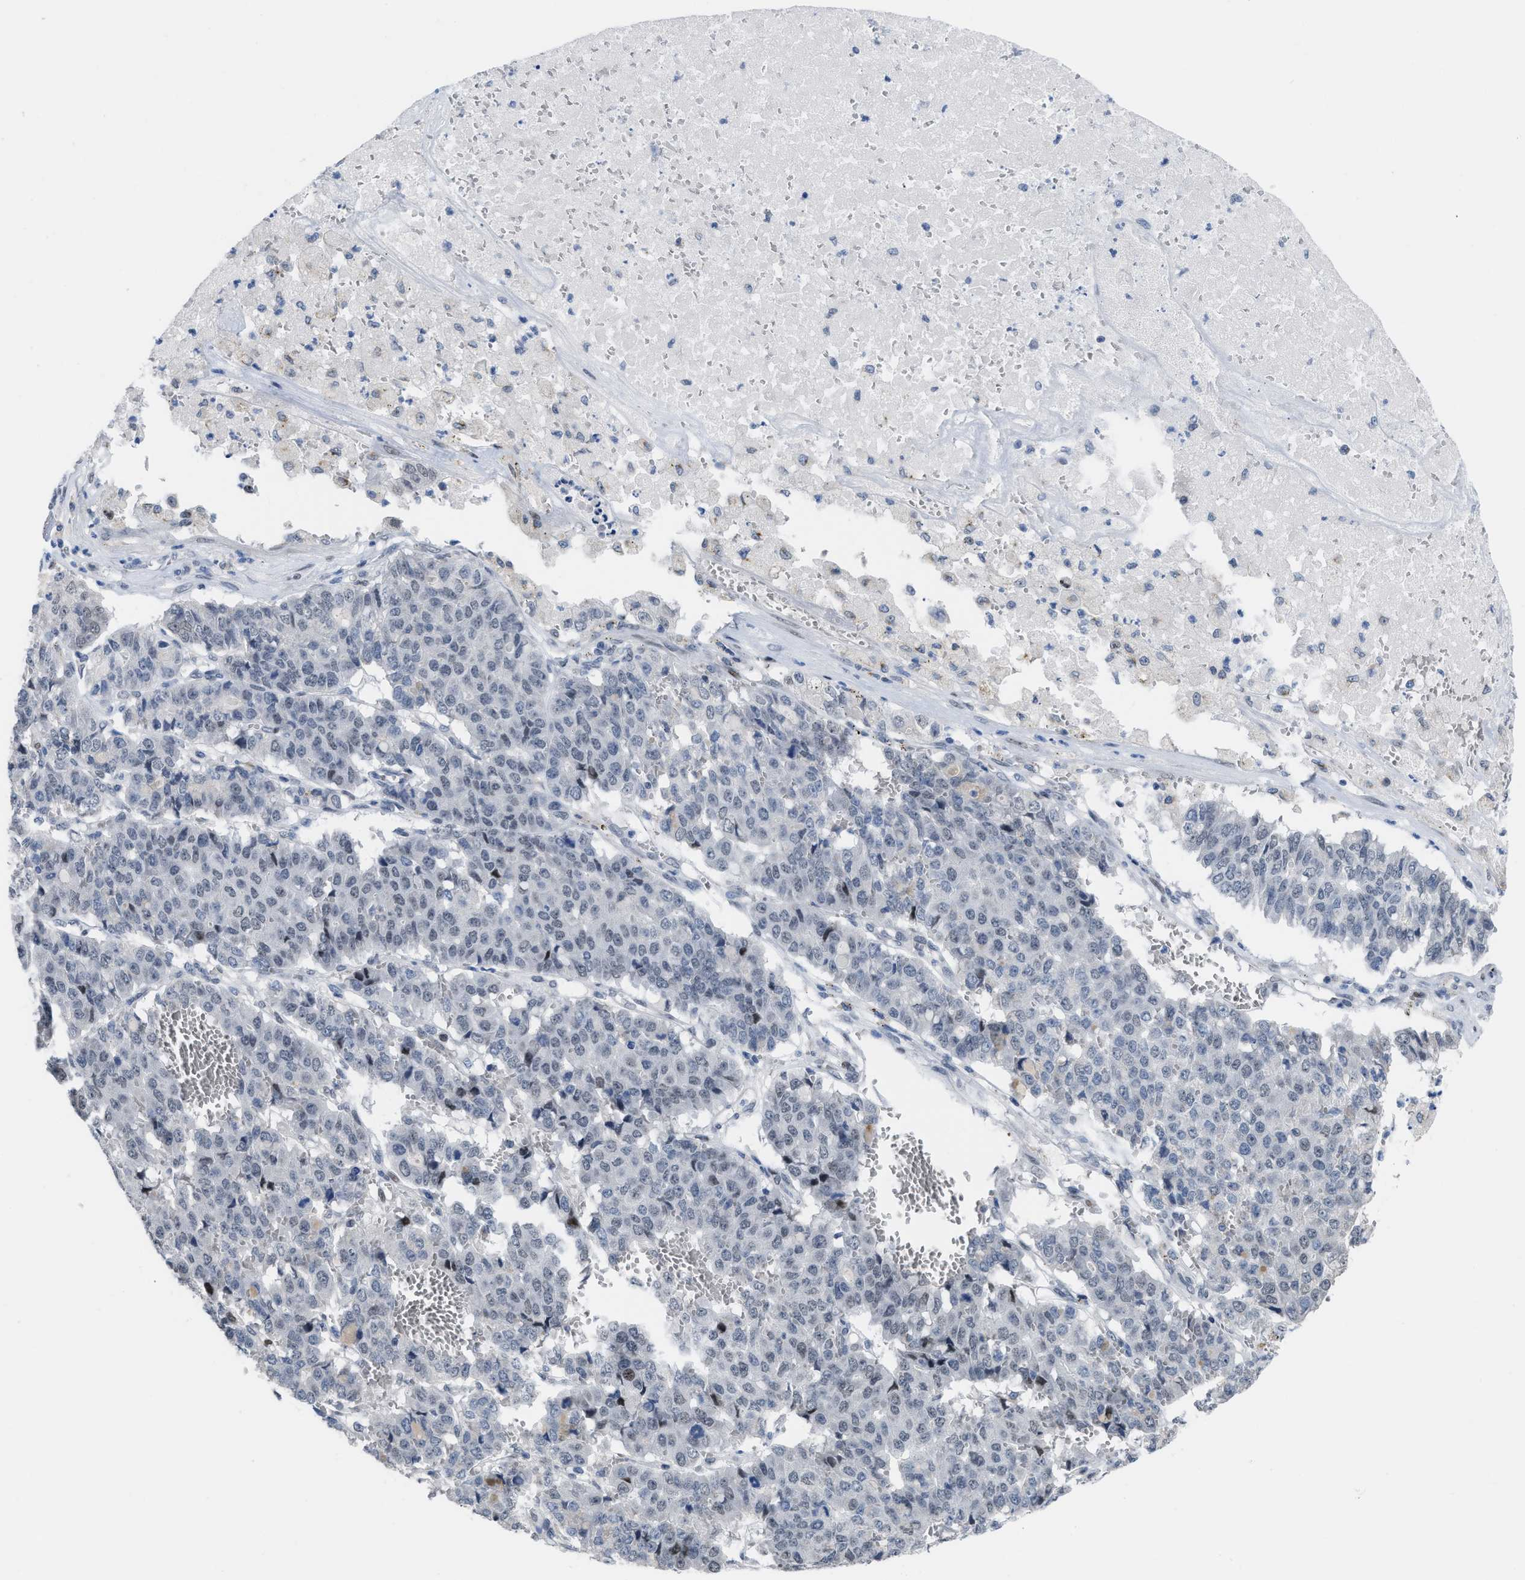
{"staining": {"intensity": "negative", "quantity": "none", "location": "none"}, "tissue": "pancreatic cancer", "cell_type": "Tumor cells", "image_type": "cancer", "snomed": [{"axis": "morphology", "description": "Adenocarcinoma, NOS"}, {"axis": "topography", "description": "Pancreas"}], "caption": "Immunohistochemical staining of human adenocarcinoma (pancreatic) exhibits no significant staining in tumor cells. The staining is performed using DAB (3,3'-diaminobenzidine) brown chromogen with nuclei counter-stained in using hematoxylin.", "gene": "SETDB1", "patient": {"sex": "male", "age": 50}}